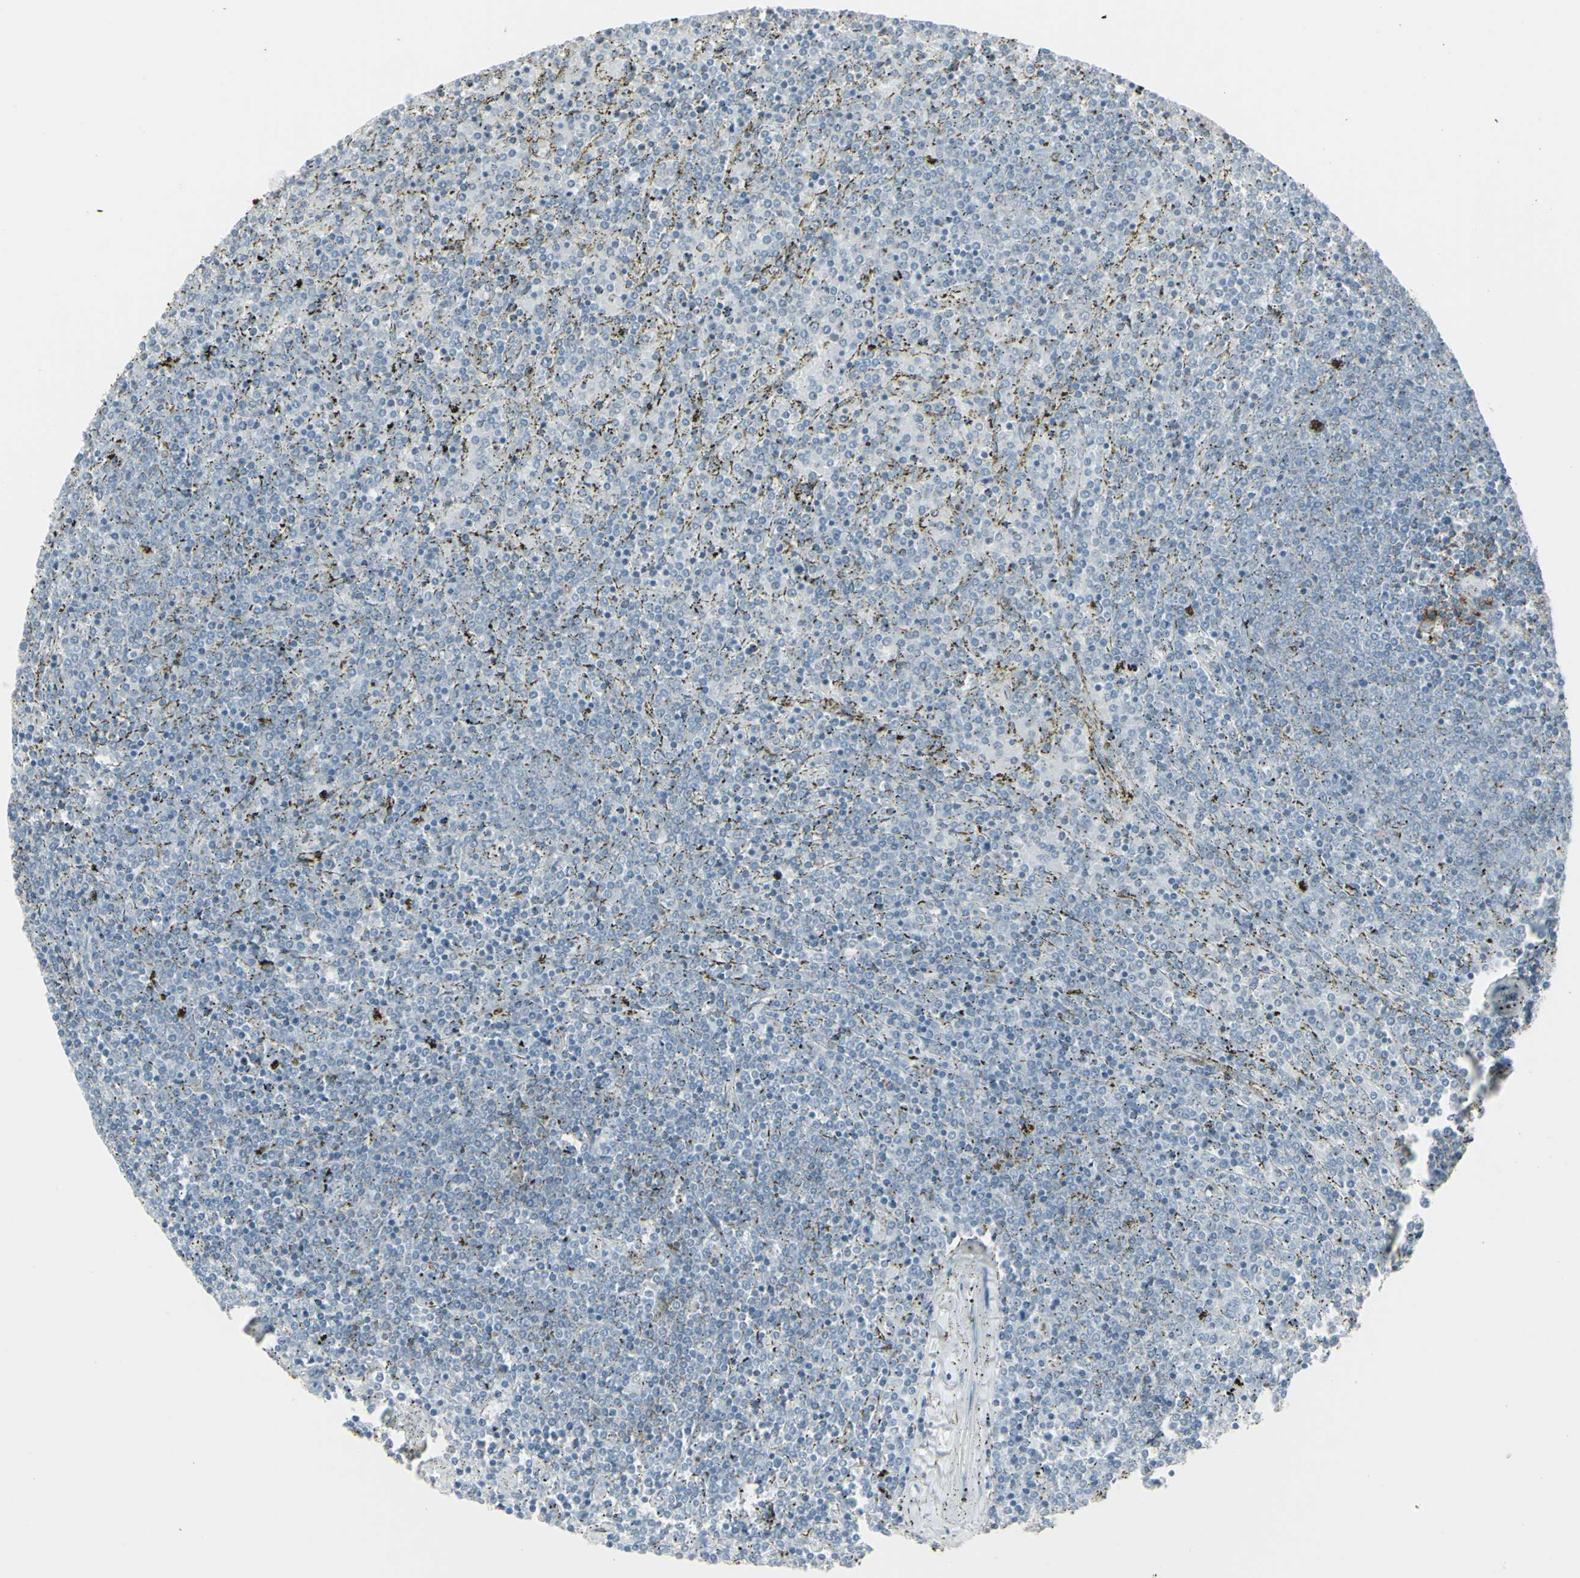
{"staining": {"intensity": "negative", "quantity": "none", "location": "none"}, "tissue": "lymphoma", "cell_type": "Tumor cells", "image_type": "cancer", "snomed": [{"axis": "morphology", "description": "Malignant lymphoma, non-Hodgkin's type, Low grade"}, {"axis": "topography", "description": "Spleen"}], "caption": "Tumor cells are negative for brown protein staining in lymphoma.", "gene": "GJA1", "patient": {"sex": "female", "age": 77}}